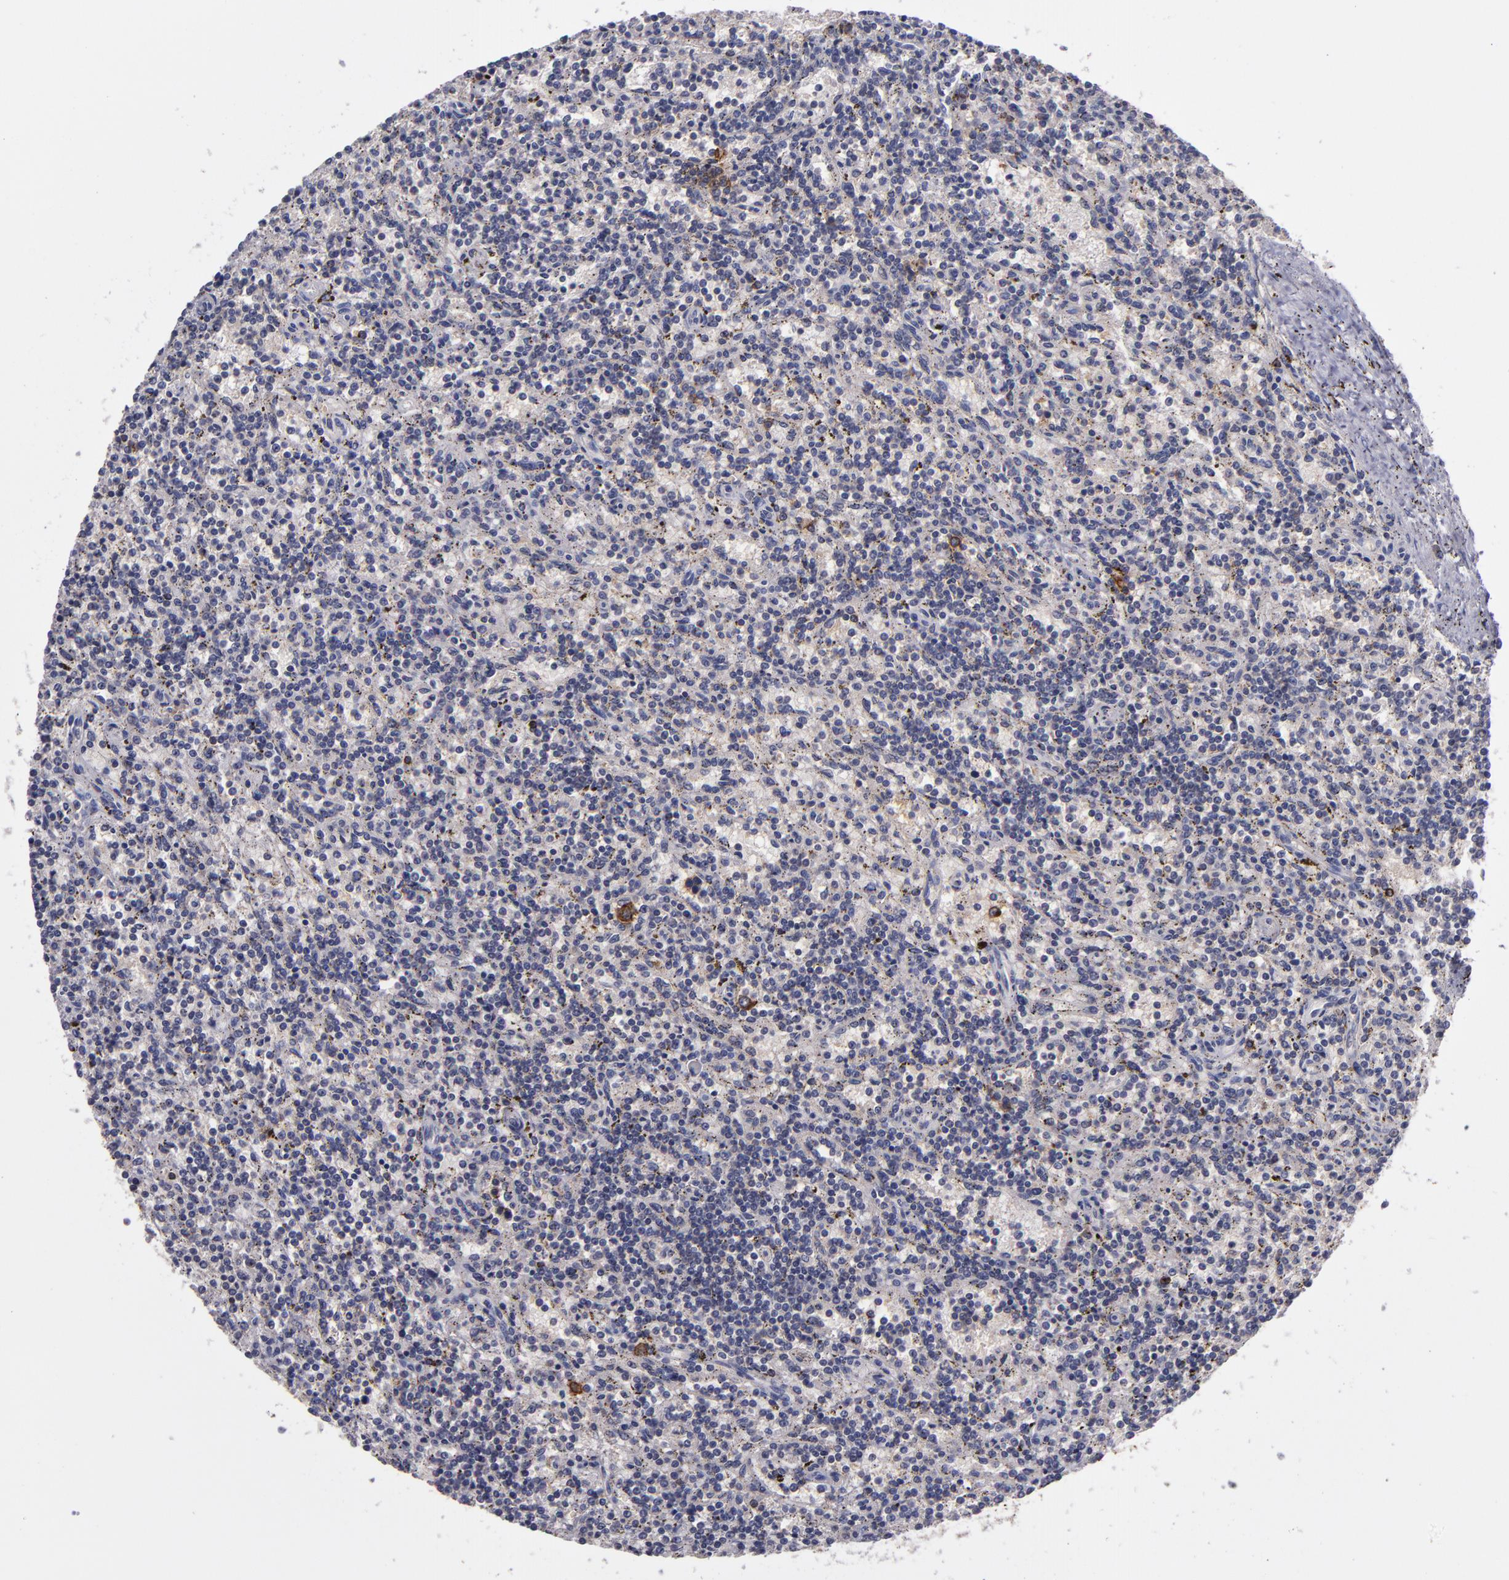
{"staining": {"intensity": "negative", "quantity": "none", "location": "none"}, "tissue": "lymphoma", "cell_type": "Tumor cells", "image_type": "cancer", "snomed": [{"axis": "morphology", "description": "Malignant lymphoma, non-Hodgkin's type, Low grade"}, {"axis": "topography", "description": "Spleen"}], "caption": "DAB (3,3'-diaminobenzidine) immunohistochemical staining of malignant lymphoma, non-Hodgkin's type (low-grade) shows no significant positivity in tumor cells. Nuclei are stained in blue.", "gene": "MFGE8", "patient": {"sex": "male", "age": 73}}